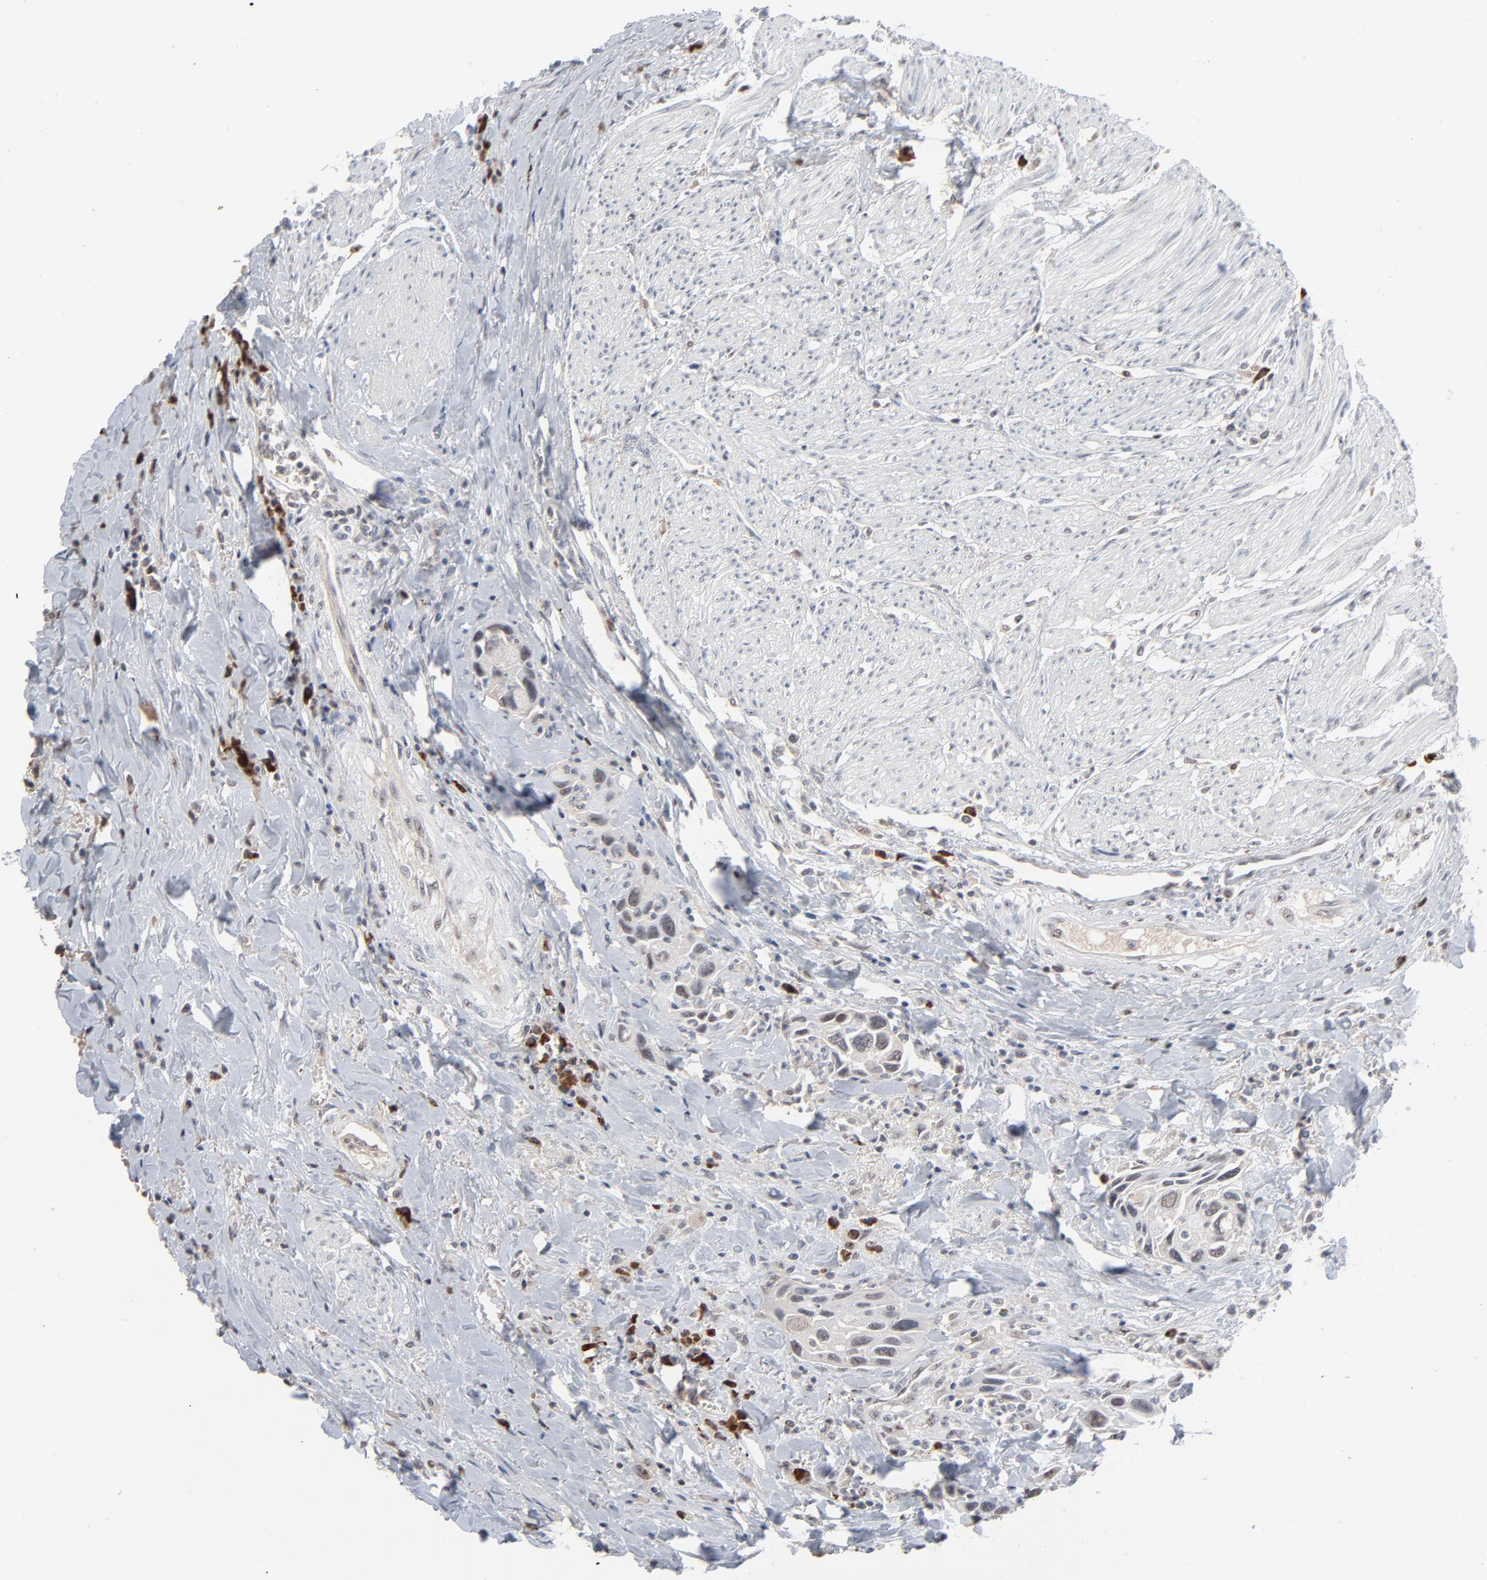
{"staining": {"intensity": "weak", "quantity": "<25%", "location": "nuclear"}, "tissue": "urothelial cancer", "cell_type": "Tumor cells", "image_type": "cancer", "snomed": [{"axis": "morphology", "description": "Urothelial carcinoma, High grade"}, {"axis": "topography", "description": "Urinary bladder"}], "caption": "Tumor cells show no significant protein expression in high-grade urothelial carcinoma. (DAB (3,3'-diaminobenzidine) immunohistochemistry (IHC) visualized using brightfield microscopy, high magnification).", "gene": "MPHOSPH6", "patient": {"sex": "male", "age": 66}}